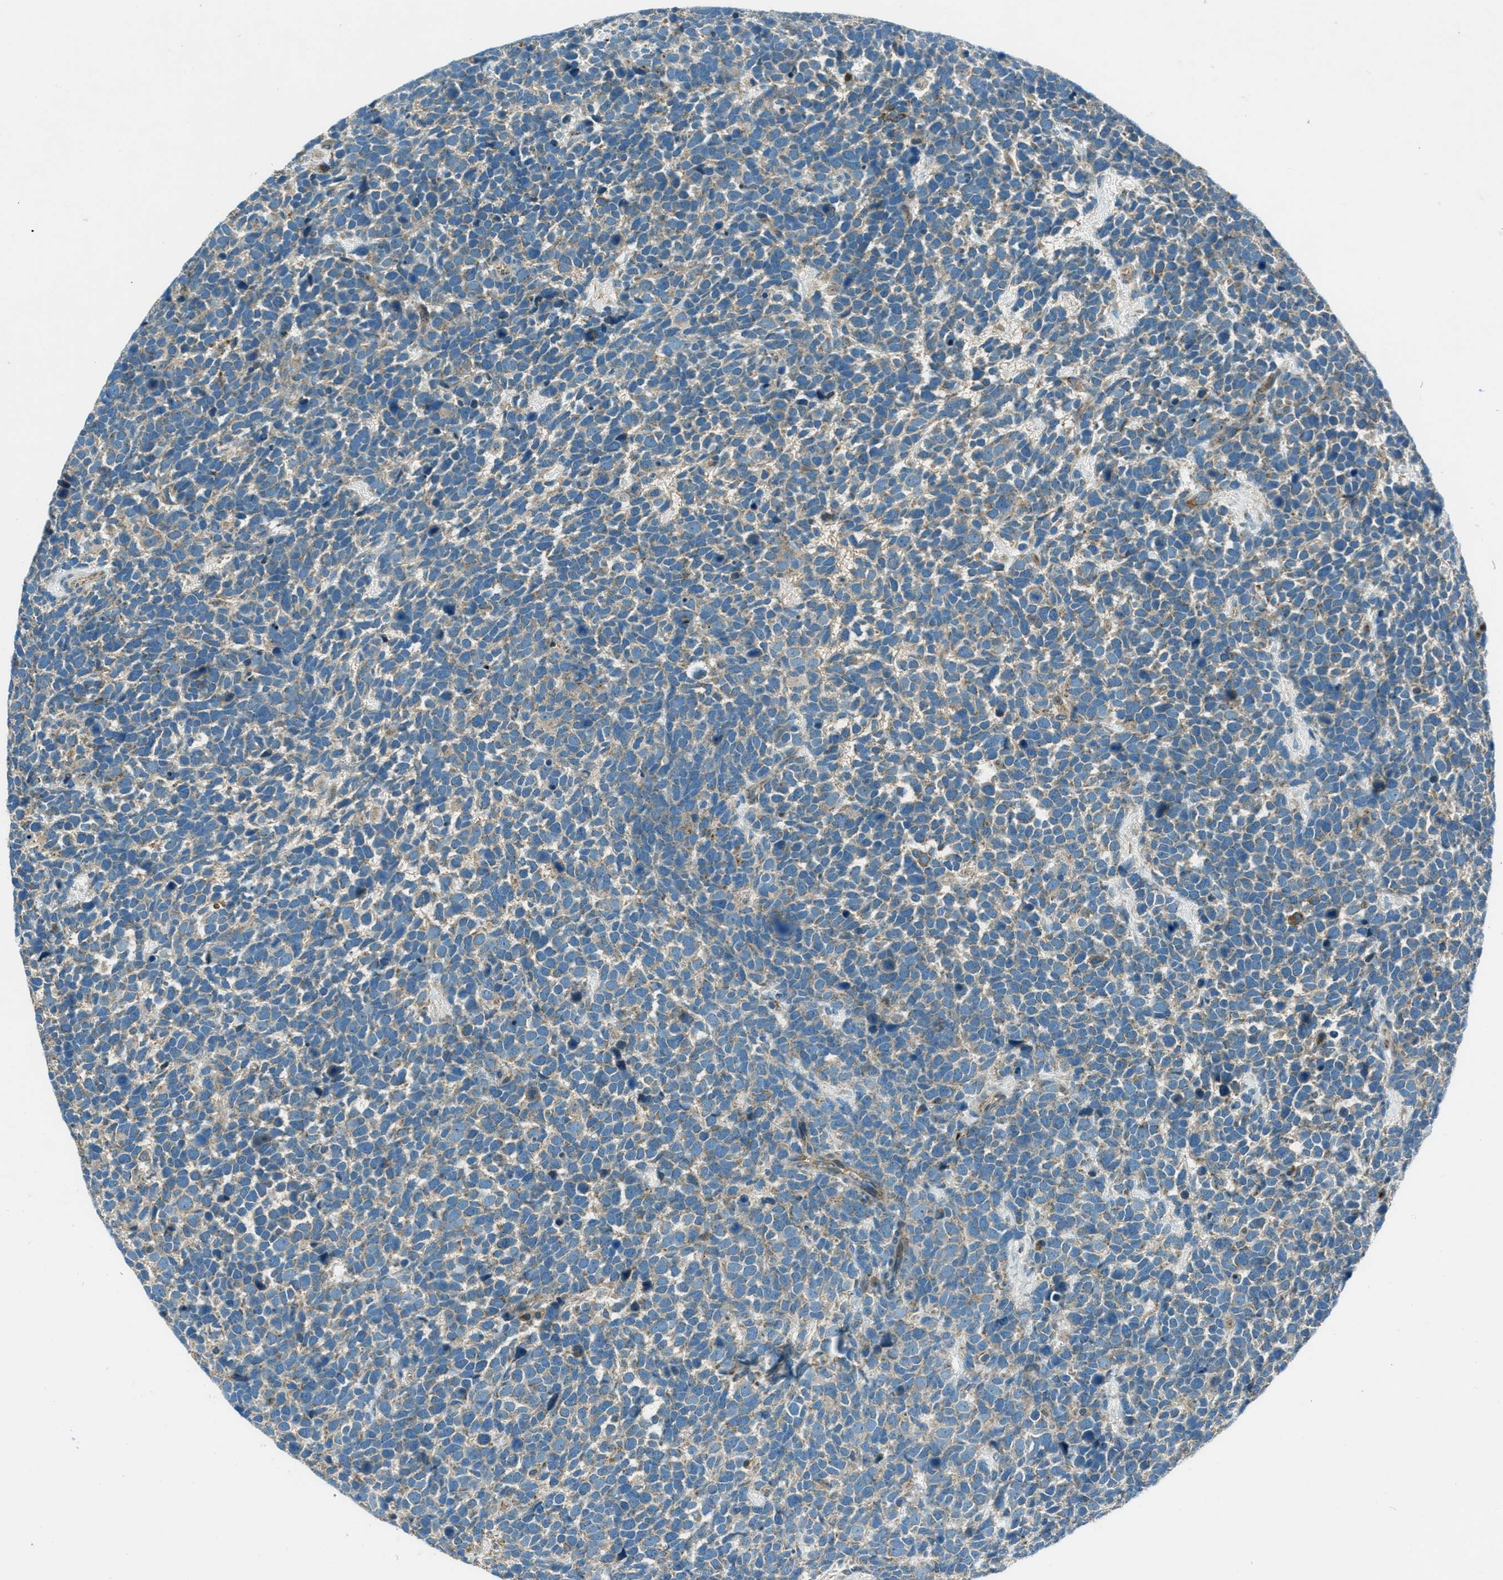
{"staining": {"intensity": "weak", "quantity": "25%-75%", "location": "cytoplasmic/membranous"}, "tissue": "urothelial cancer", "cell_type": "Tumor cells", "image_type": "cancer", "snomed": [{"axis": "morphology", "description": "Urothelial carcinoma, High grade"}, {"axis": "topography", "description": "Urinary bladder"}], "caption": "Immunohistochemistry image of urothelial cancer stained for a protein (brown), which shows low levels of weak cytoplasmic/membranous positivity in about 25%-75% of tumor cells.", "gene": "FAR1", "patient": {"sex": "female", "age": 82}}